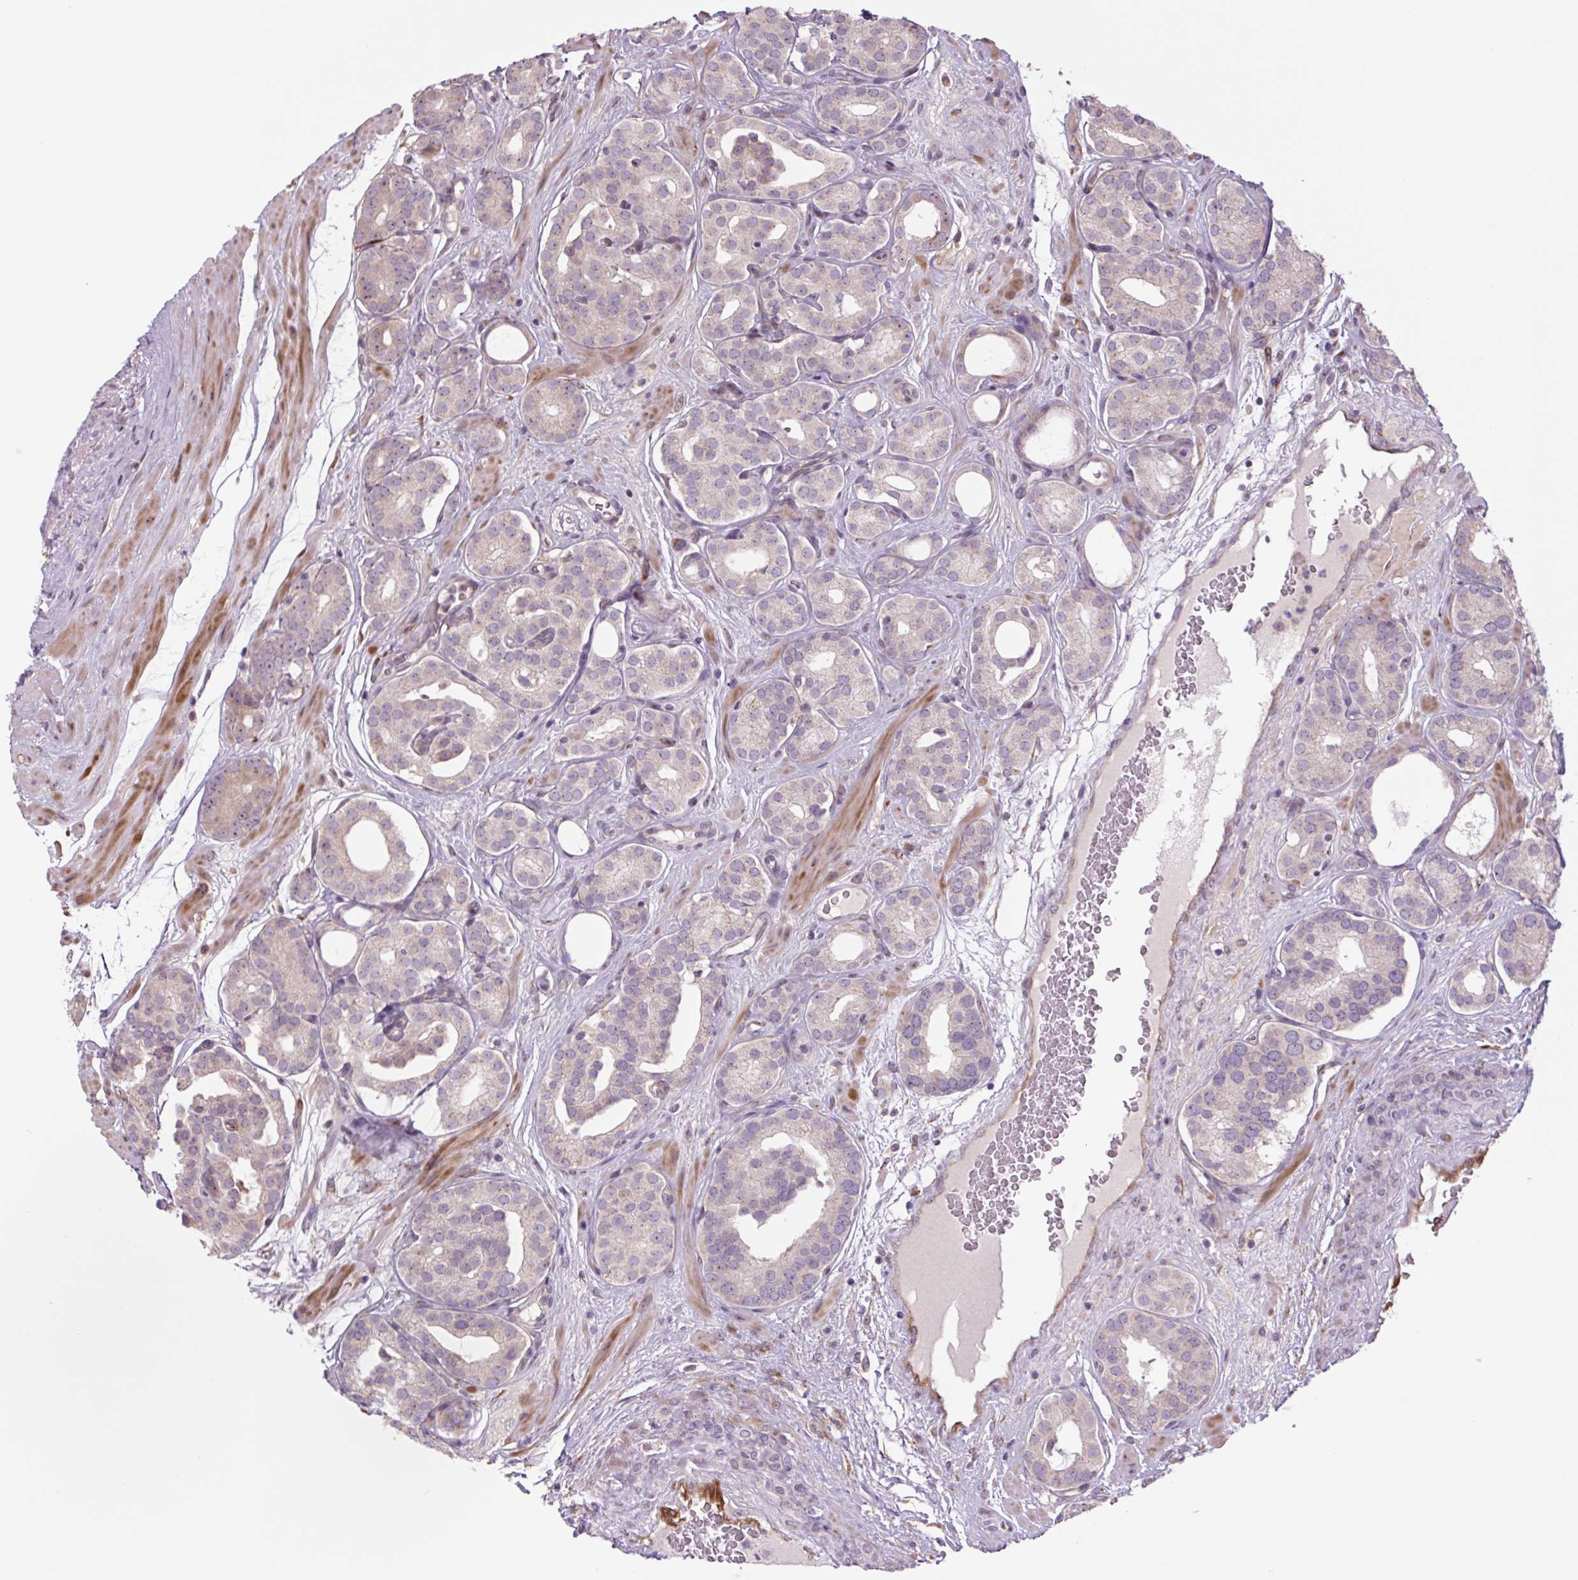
{"staining": {"intensity": "negative", "quantity": "none", "location": "none"}, "tissue": "prostate cancer", "cell_type": "Tumor cells", "image_type": "cancer", "snomed": [{"axis": "morphology", "description": "Adenocarcinoma, High grade"}, {"axis": "topography", "description": "Prostate"}], "caption": "This is an IHC histopathology image of human prostate cancer (adenocarcinoma (high-grade)). There is no expression in tumor cells.", "gene": "PLA2G4A", "patient": {"sex": "male", "age": 66}}